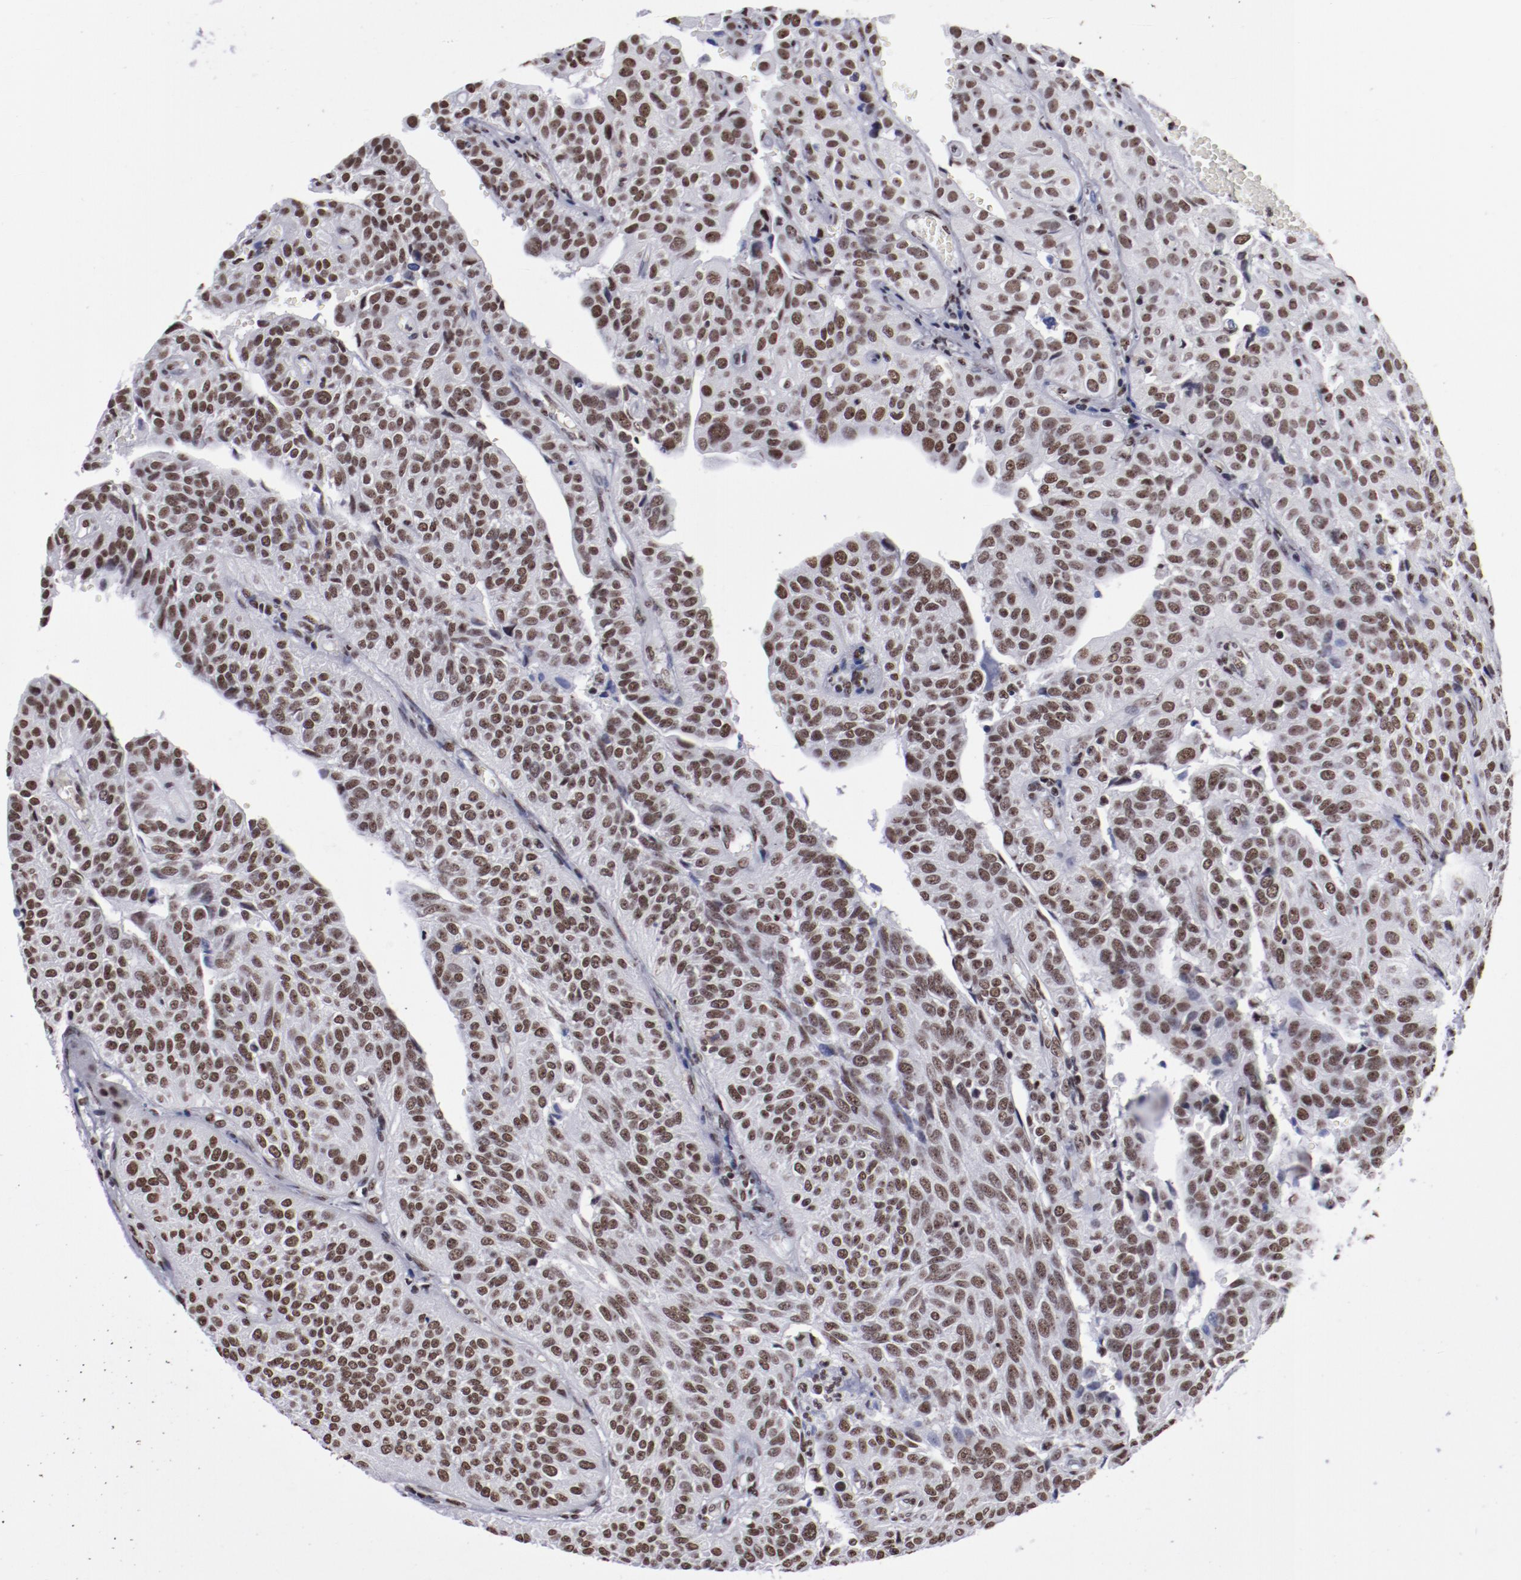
{"staining": {"intensity": "strong", "quantity": ">75%", "location": "nuclear"}, "tissue": "urothelial cancer", "cell_type": "Tumor cells", "image_type": "cancer", "snomed": [{"axis": "morphology", "description": "Urothelial carcinoma, High grade"}, {"axis": "topography", "description": "Urinary bladder"}], "caption": "About >75% of tumor cells in human urothelial carcinoma (high-grade) exhibit strong nuclear protein expression as visualized by brown immunohistochemical staining.", "gene": "HNRNPA2B1", "patient": {"sex": "male", "age": 56}}